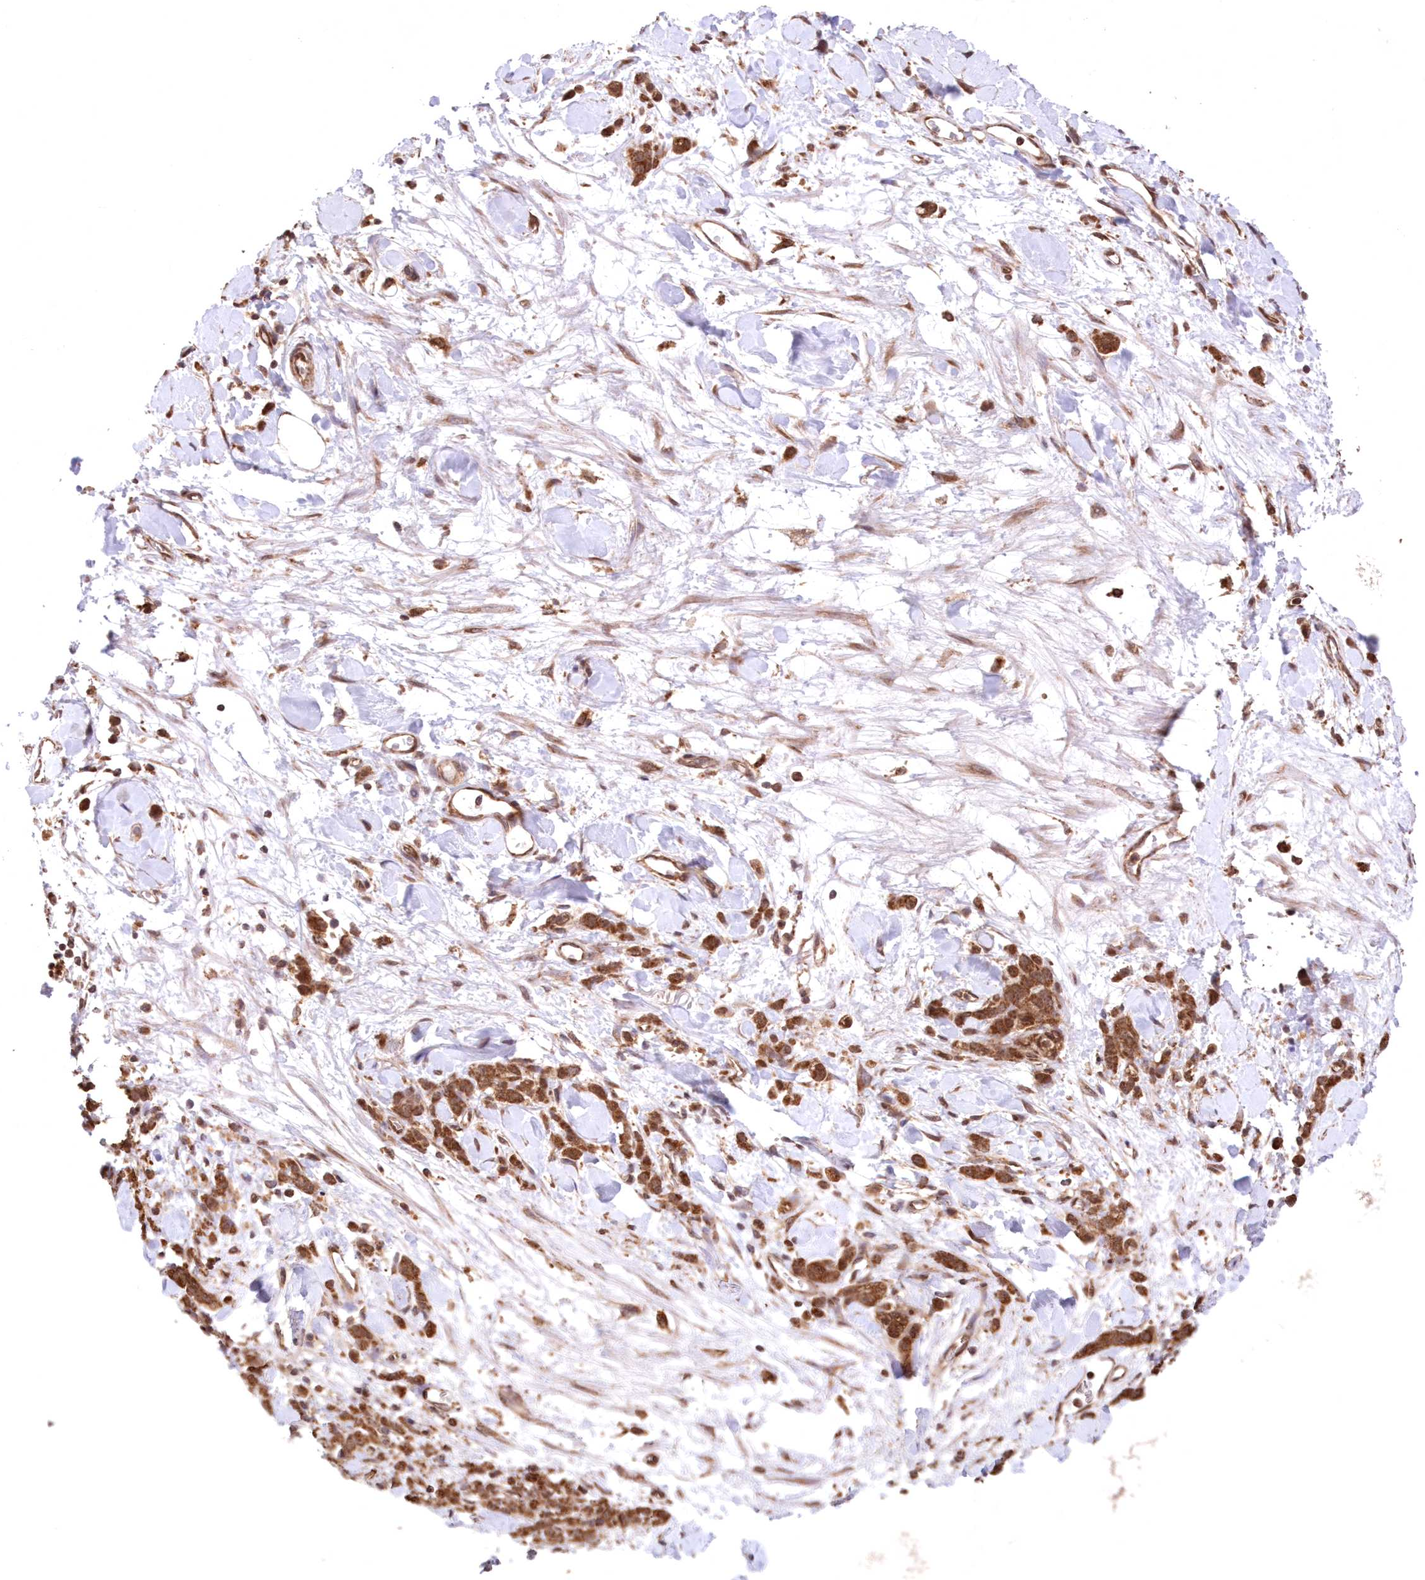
{"staining": {"intensity": "moderate", "quantity": ">75%", "location": "cytoplasmic/membranous"}, "tissue": "stomach cancer", "cell_type": "Tumor cells", "image_type": "cancer", "snomed": [{"axis": "morphology", "description": "Normal tissue, NOS"}, {"axis": "morphology", "description": "Adenocarcinoma, NOS"}, {"axis": "topography", "description": "Stomach"}], "caption": "Stomach cancer (adenocarcinoma) stained with a brown dye reveals moderate cytoplasmic/membranous positive positivity in approximately >75% of tumor cells.", "gene": "PCBP1", "patient": {"sex": "male", "age": 82}}